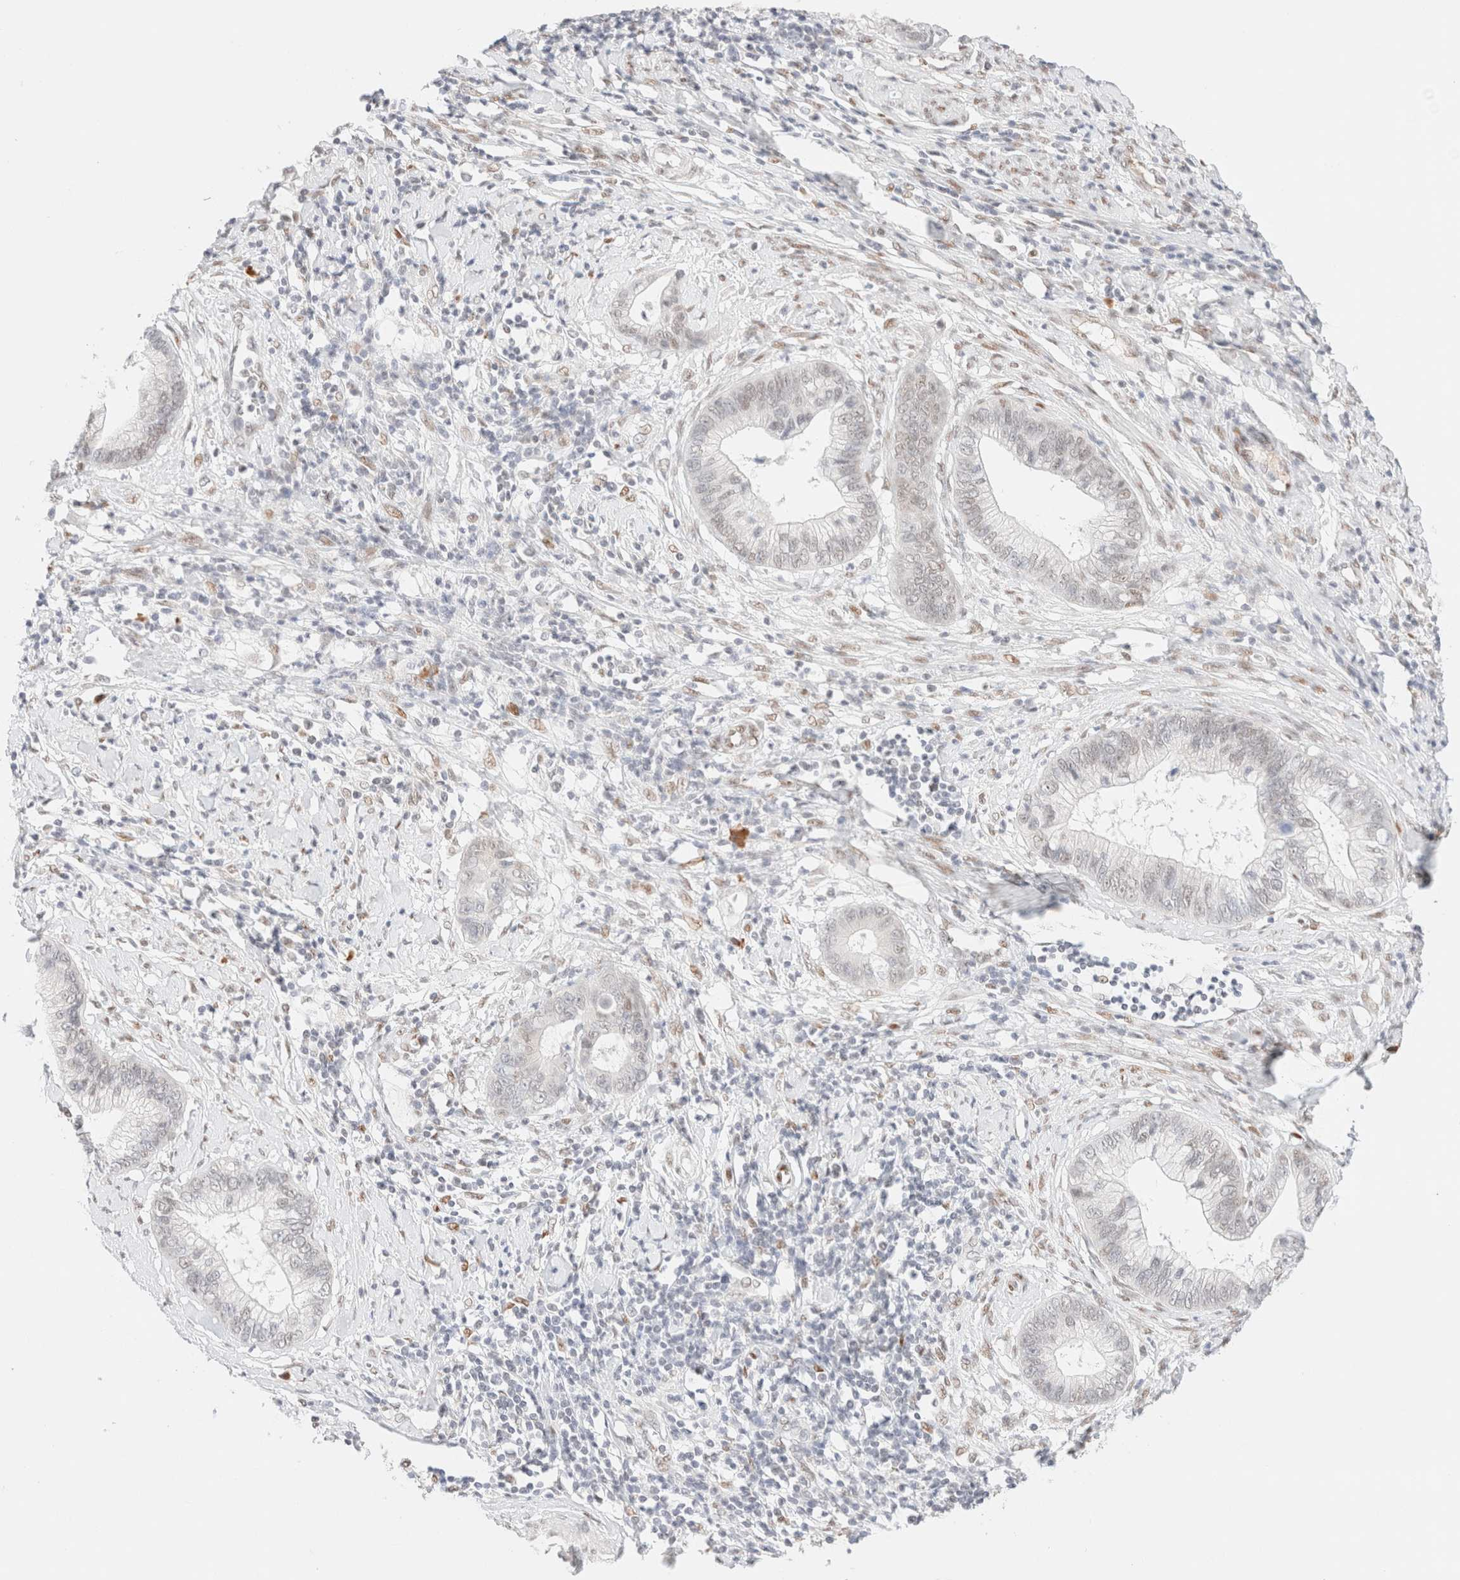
{"staining": {"intensity": "negative", "quantity": "none", "location": "none"}, "tissue": "cervical cancer", "cell_type": "Tumor cells", "image_type": "cancer", "snomed": [{"axis": "morphology", "description": "Adenocarcinoma, NOS"}, {"axis": "topography", "description": "Cervix"}], "caption": "Photomicrograph shows no protein positivity in tumor cells of adenocarcinoma (cervical) tissue.", "gene": "CIC", "patient": {"sex": "female", "age": 44}}